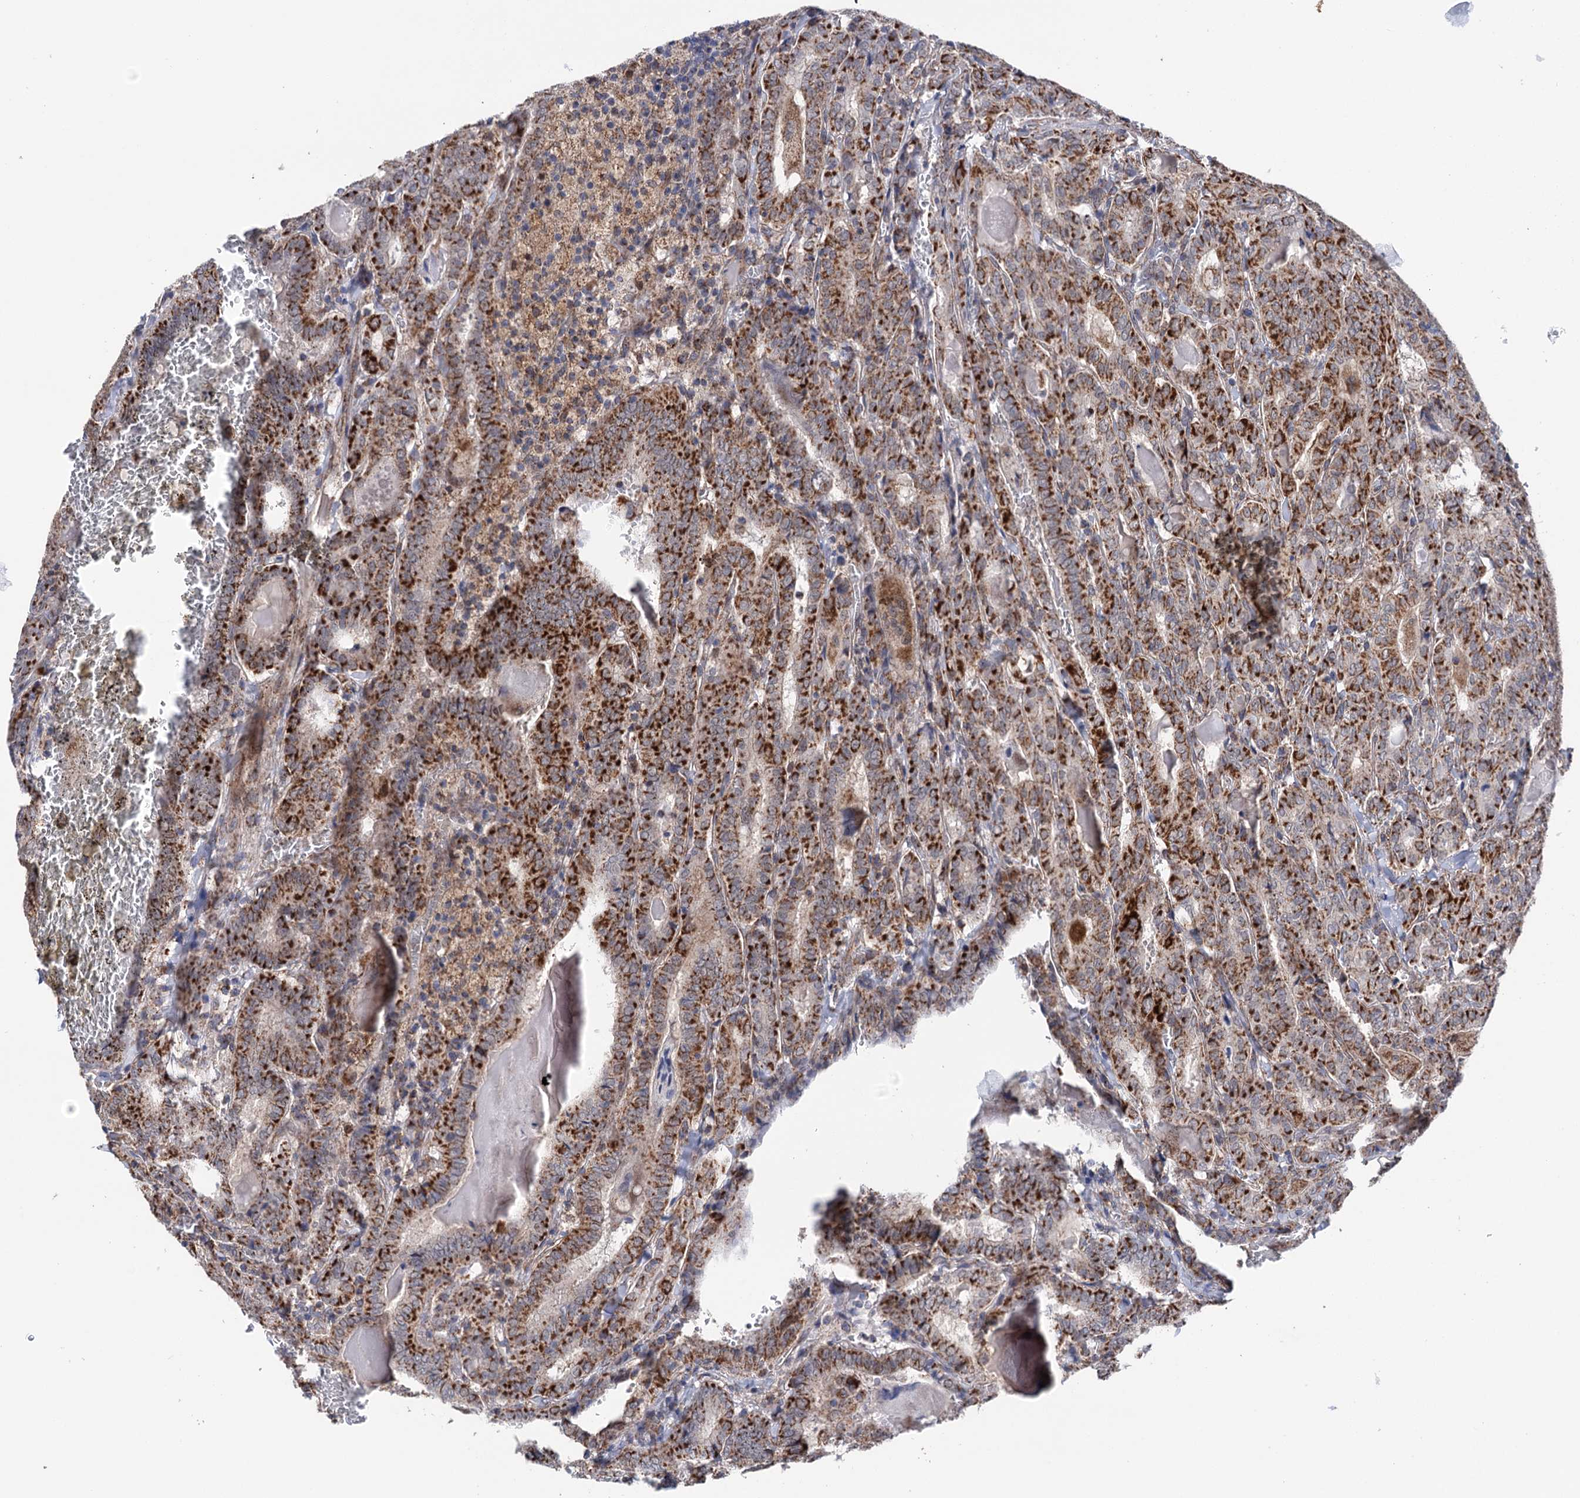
{"staining": {"intensity": "strong", "quantity": ">75%", "location": "cytoplasmic/membranous"}, "tissue": "thyroid cancer", "cell_type": "Tumor cells", "image_type": "cancer", "snomed": [{"axis": "morphology", "description": "Papillary adenocarcinoma, NOS"}, {"axis": "topography", "description": "Thyroid gland"}], "caption": "IHC staining of thyroid cancer (papillary adenocarcinoma), which demonstrates high levels of strong cytoplasmic/membranous staining in about >75% of tumor cells indicating strong cytoplasmic/membranous protein positivity. The staining was performed using DAB (brown) for protein detection and nuclei were counterstained in hematoxylin (blue).", "gene": "SUCLA2", "patient": {"sex": "female", "age": 72}}